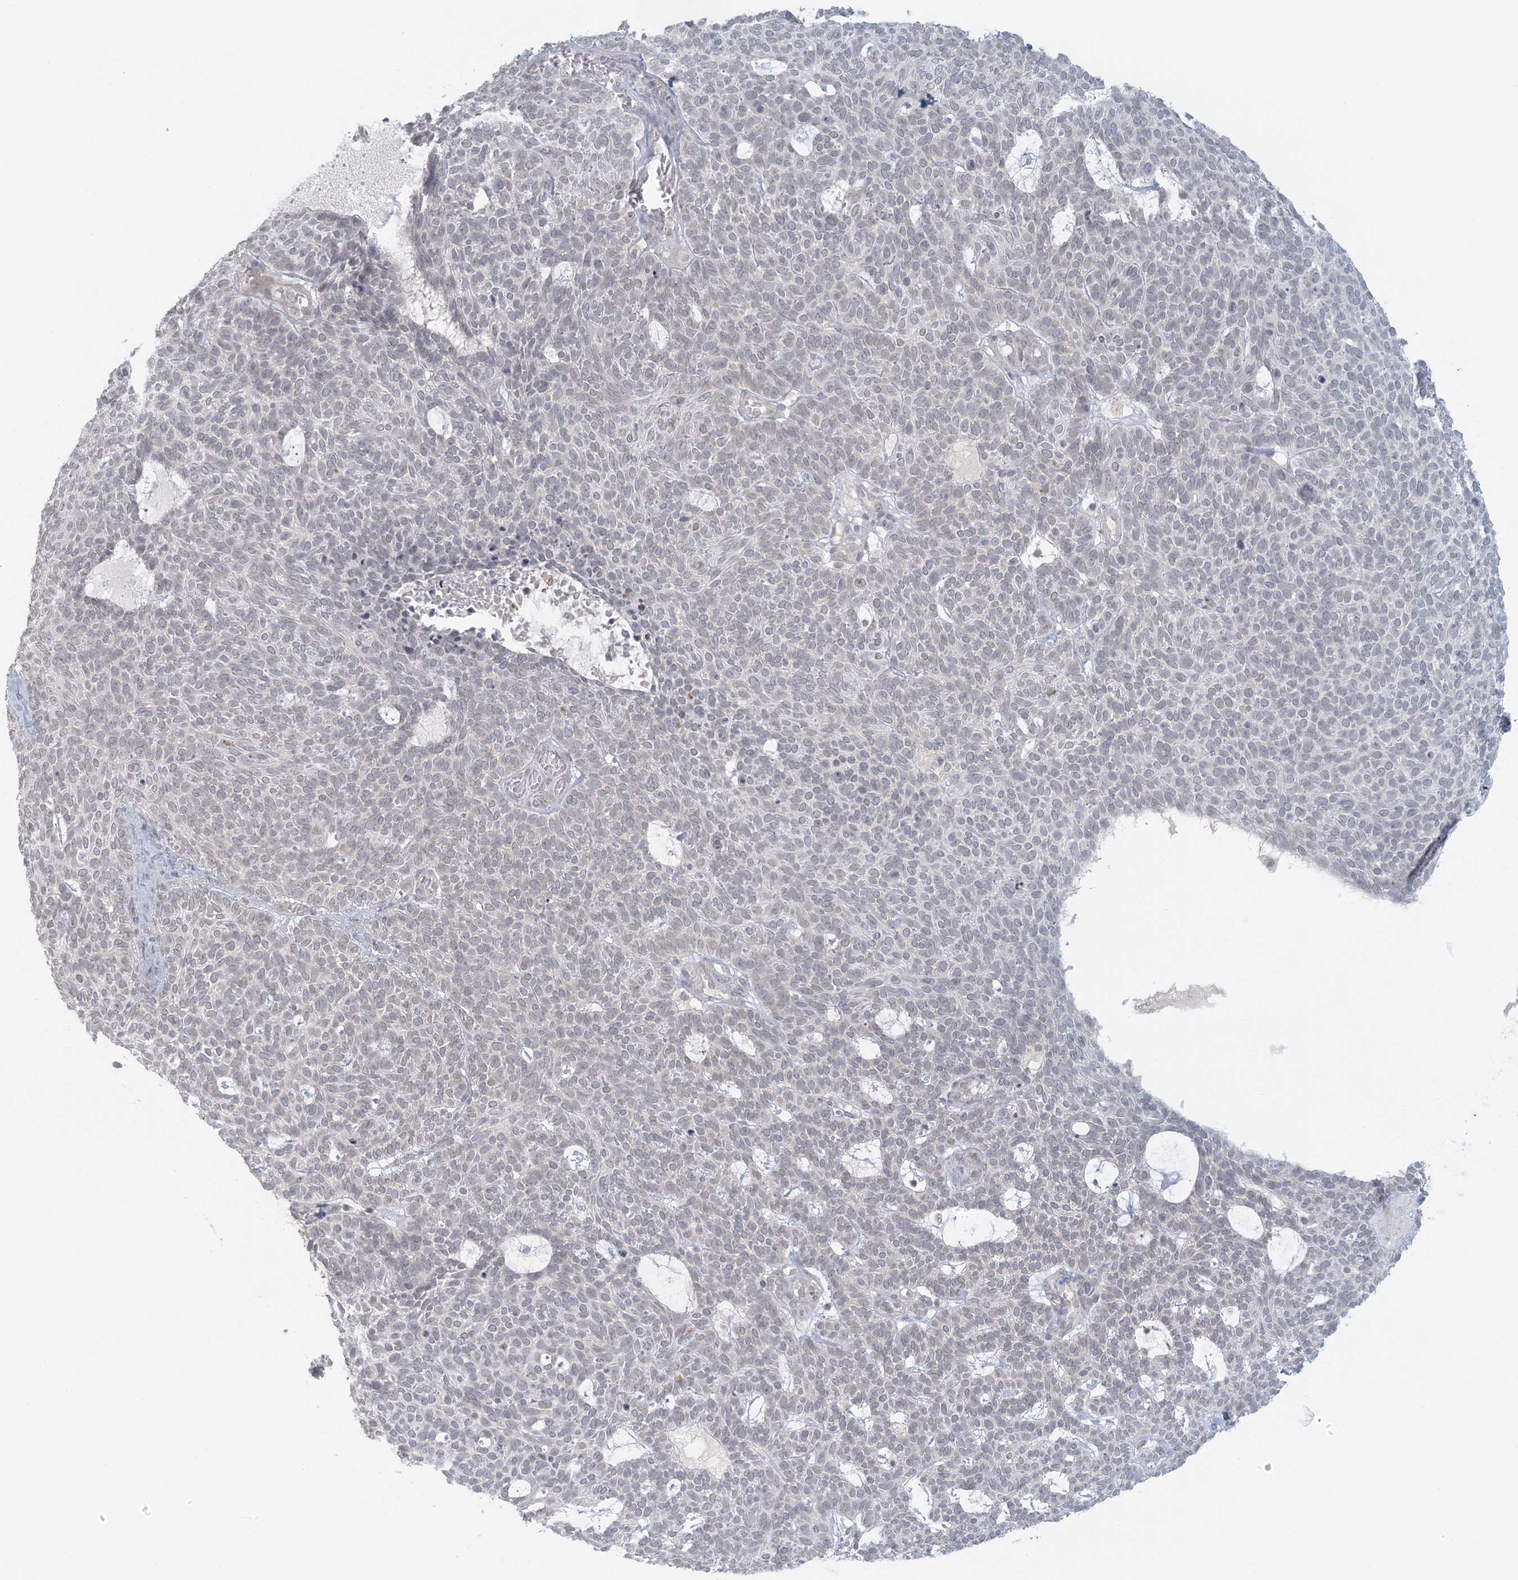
{"staining": {"intensity": "negative", "quantity": "none", "location": "none"}, "tissue": "skin cancer", "cell_type": "Tumor cells", "image_type": "cancer", "snomed": [{"axis": "morphology", "description": "Squamous cell carcinoma, NOS"}, {"axis": "topography", "description": "Skin"}], "caption": "DAB immunohistochemical staining of squamous cell carcinoma (skin) demonstrates no significant positivity in tumor cells.", "gene": "LIPT1", "patient": {"sex": "female", "age": 90}}